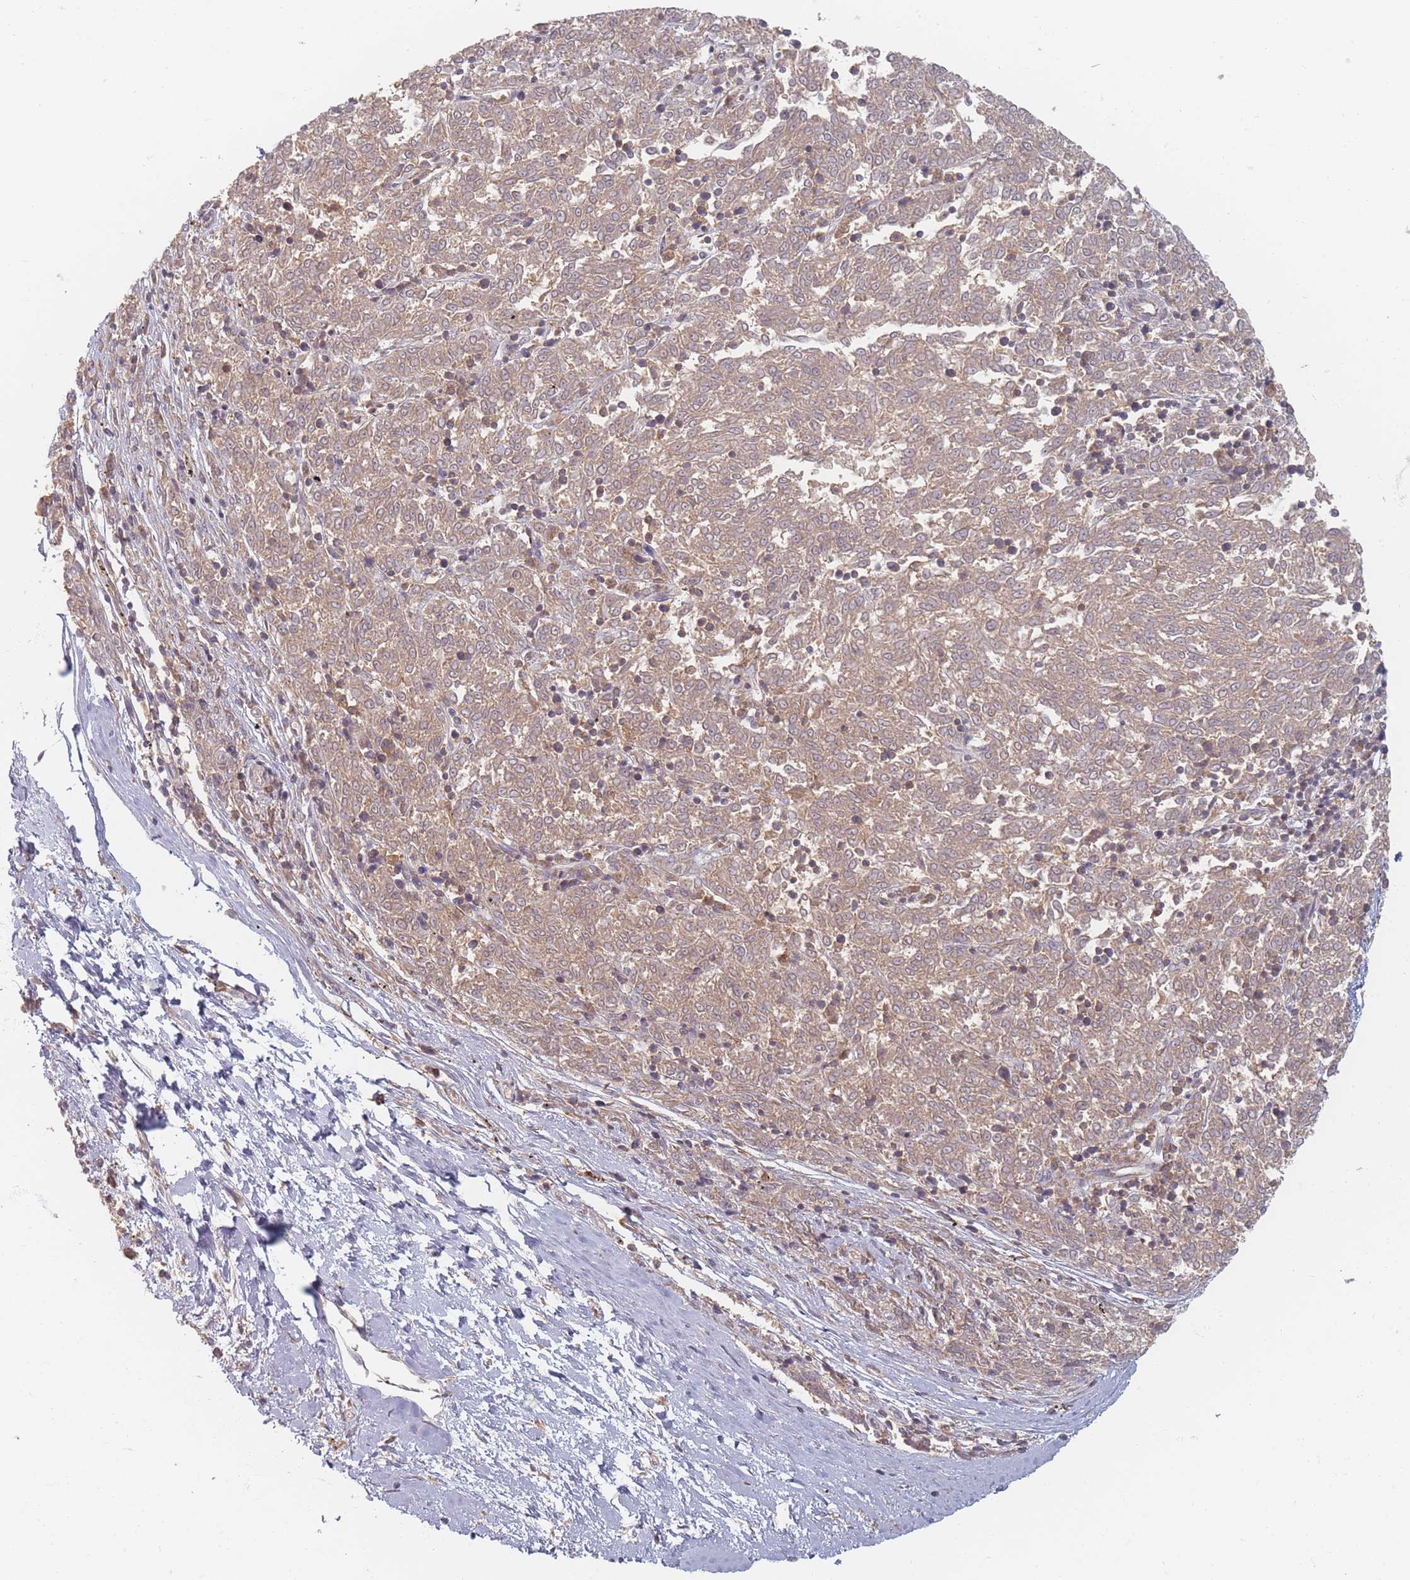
{"staining": {"intensity": "weak", "quantity": ">75%", "location": "cytoplasmic/membranous"}, "tissue": "melanoma", "cell_type": "Tumor cells", "image_type": "cancer", "snomed": [{"axis": "morphology", "description": "Malignant melanoma, NOS"}, {"axis": "topography", "description": "Skin"}], "caption": "Melanoma was stained to show a protein in brown. There is low levels of weak cytoplasmic/membranous positivity in about >75% of tumor cells. The staining was performed using DAB, with brown indicating positive protein expression. Nuclei are stained blue with hematoxylin.", "gene": "SLC35F3", "patient": {"sex": "female", "age": 72}}